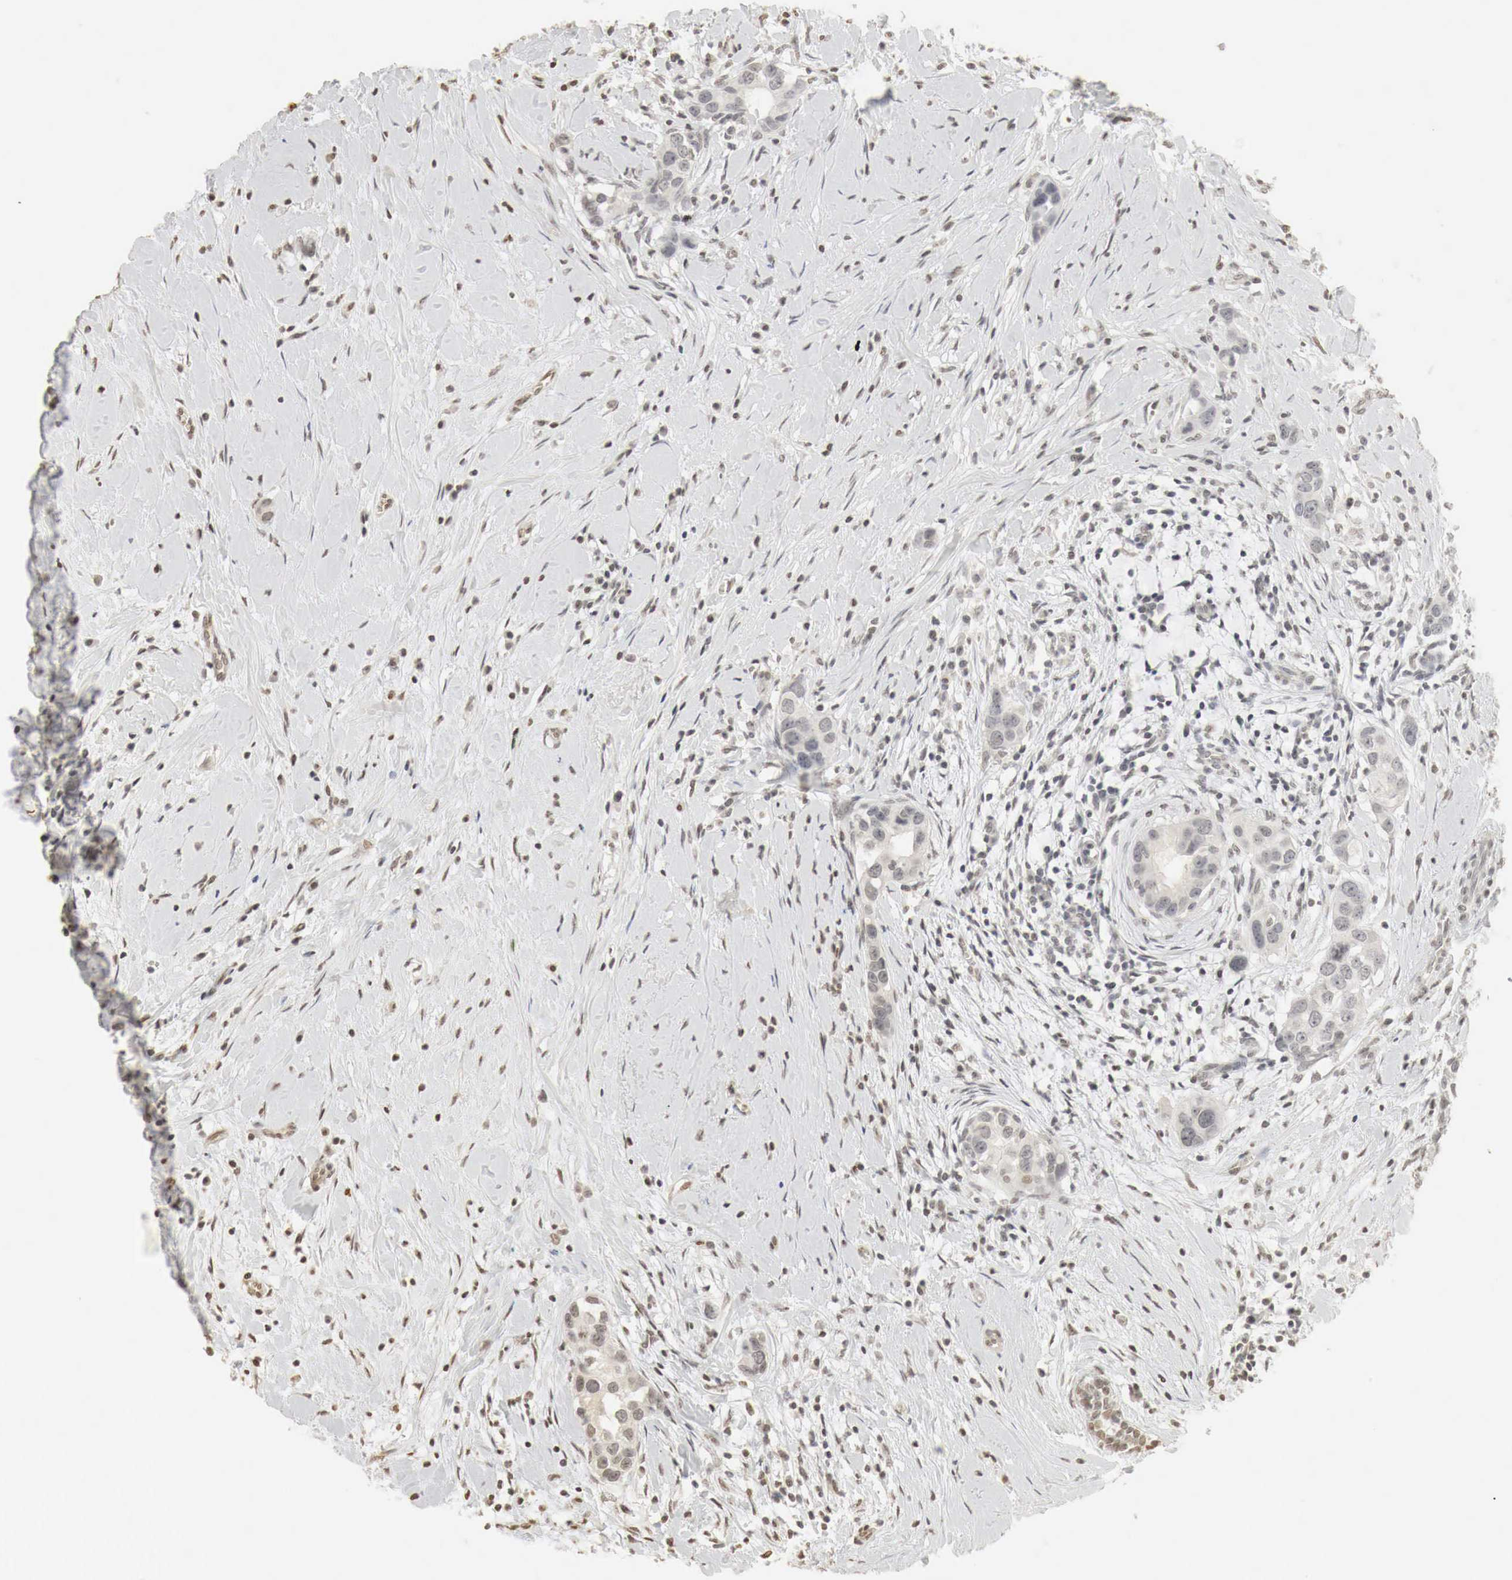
{"staining": {"intensity": "negative", "quantity": "none", "location": "none"}, "tissue": "breast cancer", "cell_type": "Tumor cells", "image_type": "cancer", "snomed": [{"axis": "morphology", "description": "Duct carcinoma"}, {"axis": "topography", "description": "Breast"}], "caption": "This photomicrograph is of breast cancer (invasive ductal carcinoma) stained with immunohistochemistry (IHC) to label a protein in brown with the nuclei are counter-stained blue. There is no positivity in tumor cells.", "gene": "ERBB4", "patient": {"sex": "female", "age": 55}}